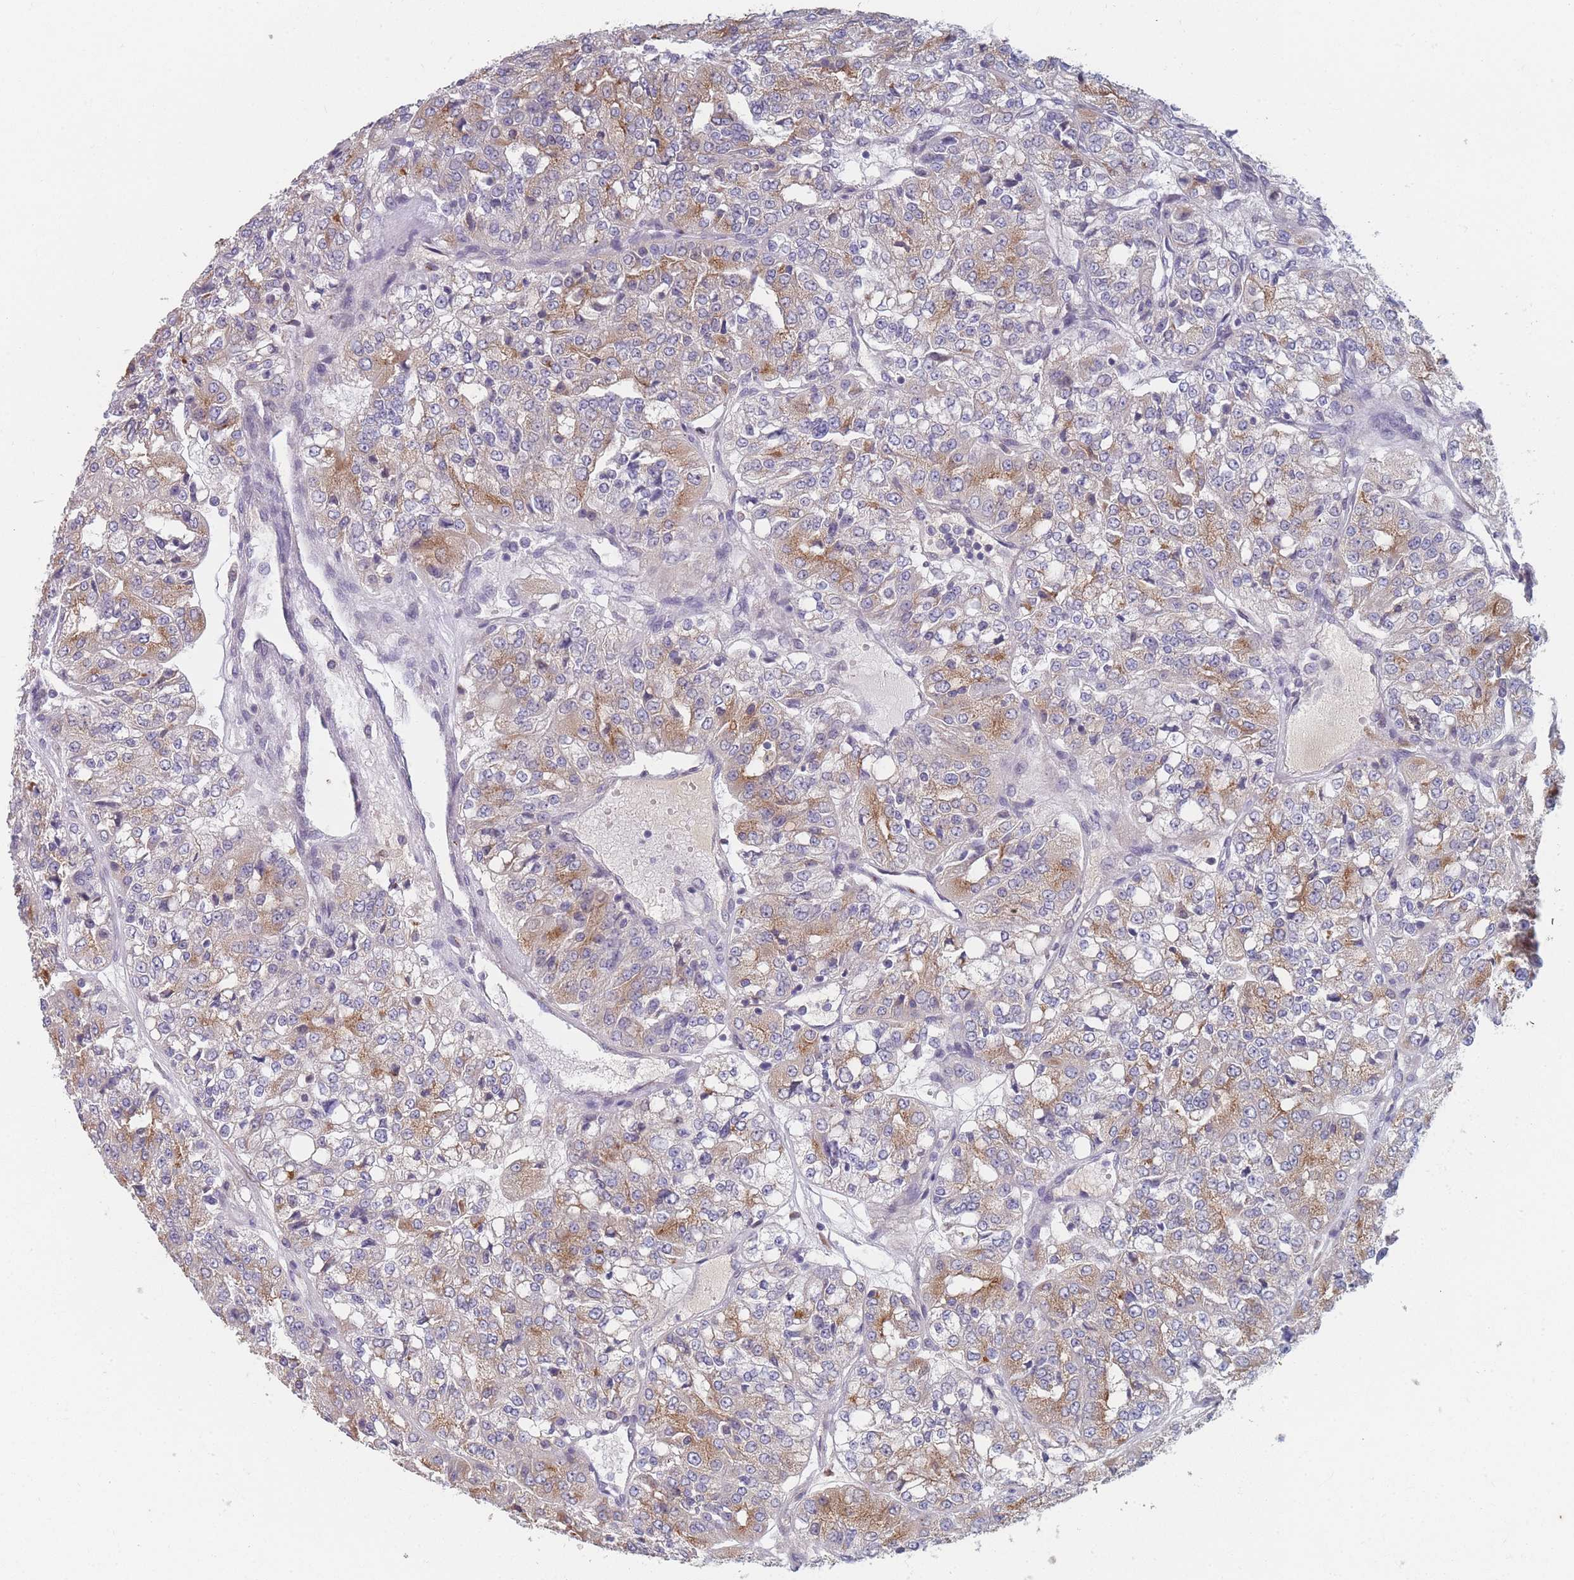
{"staining": {"intensity": "moderate", "quantity": "25%-75%", "location": "cytoplasmic/membranous"}, "tissue": "renal cancer", "cell_type": "Tumor cells", "image_type": "cancer", "snomed": [{"axis": "morphology", "description": "Adenocarcinoma, NOS"}, {"axis": "topography", "description": "Kidney"}], "caption": "A micrograph showing moderate cytoplasmic/membranous positivity in approximately 25%-75% of tumor cells in renal cancer (adenocarcinoma), as visualized by brown immunohistochemical staining.", "gene": "TMED10", "patient": {"sex": "female", "age": 63}}